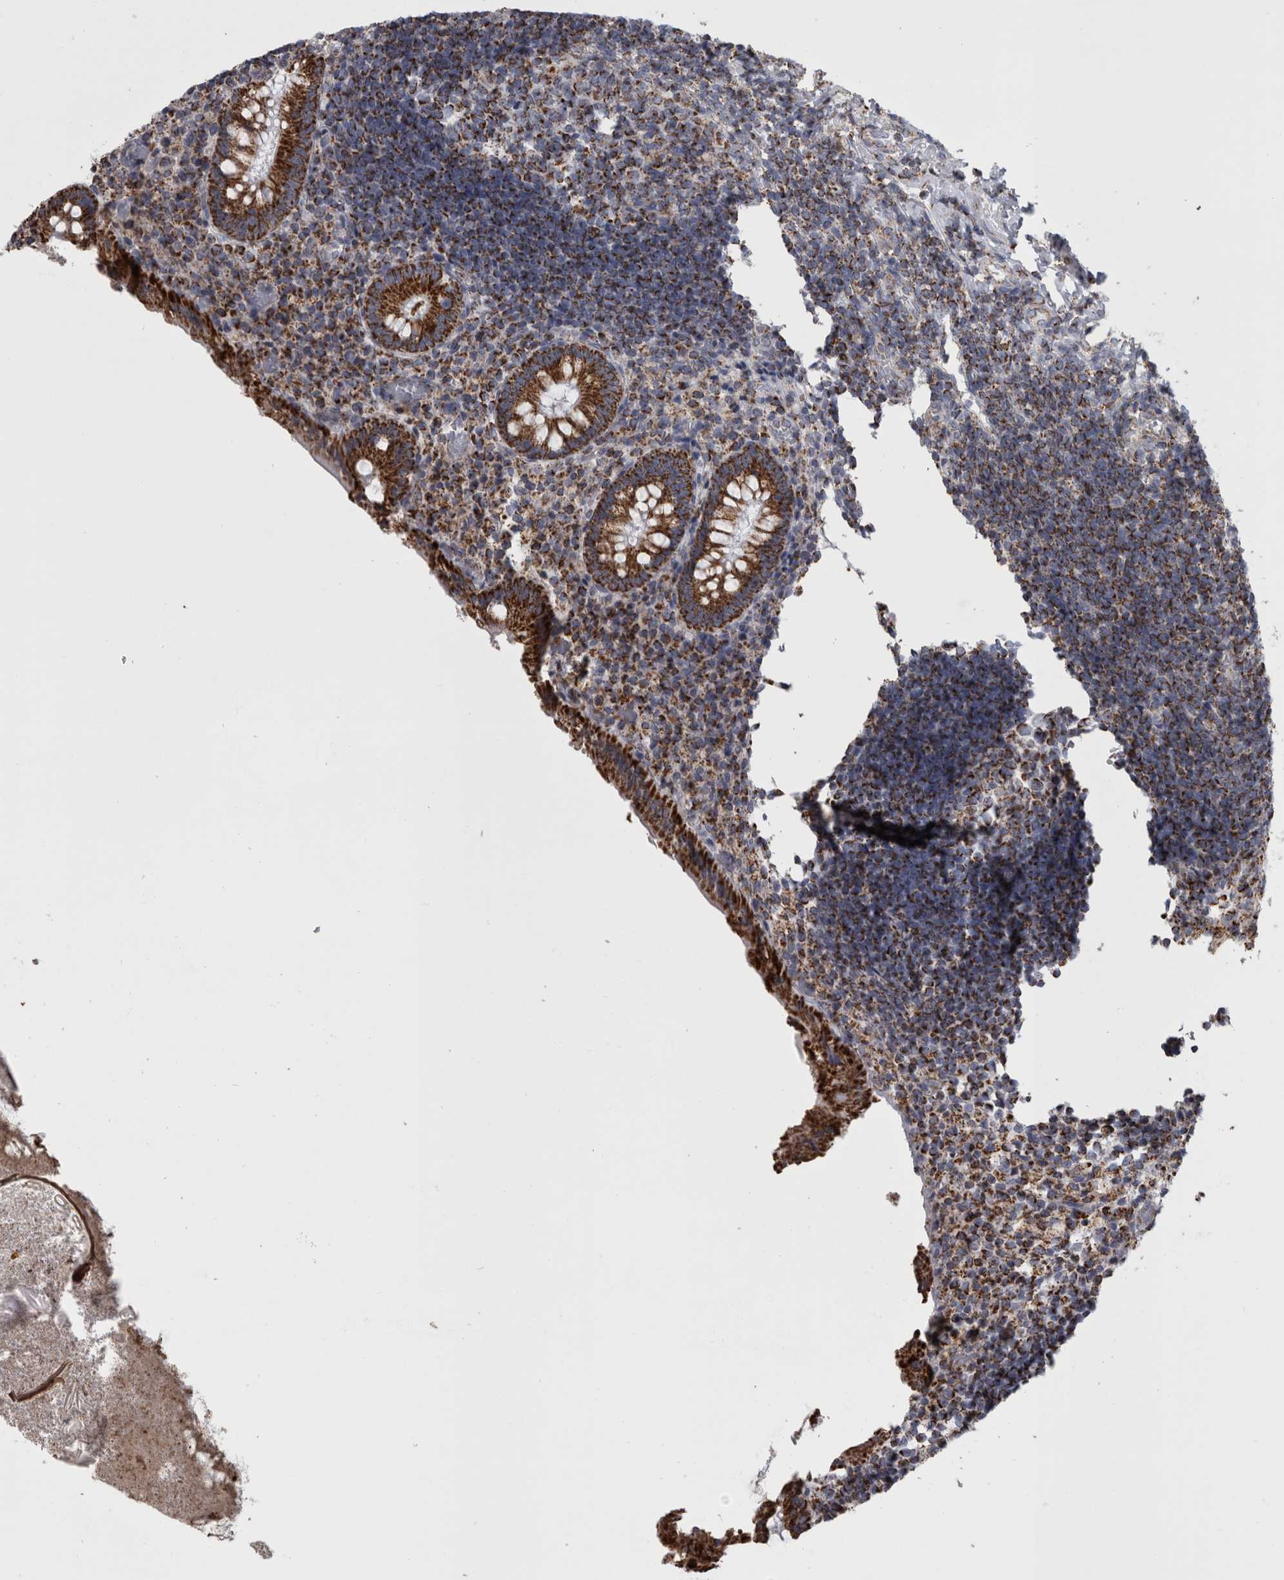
{"staining": {"intensity": "strong", "quantity": ">75%", "location": "cytoplasmic/membranous"}, "tissue": "appendix", "cell_type": "Glandular cells", "image_type": "normal", "snomed": [{"axis": "morphology", "description": "Normal tissue, NOS"}, {"axis": "topography", "description": "Appendix"}], "caption": "Appendix stained with IHC reveals strong cytoplasmic/membranous expression in about >75% of glandular cells.", "gene": "MDH2", "patient": {"sex": "female", "age": 17}}